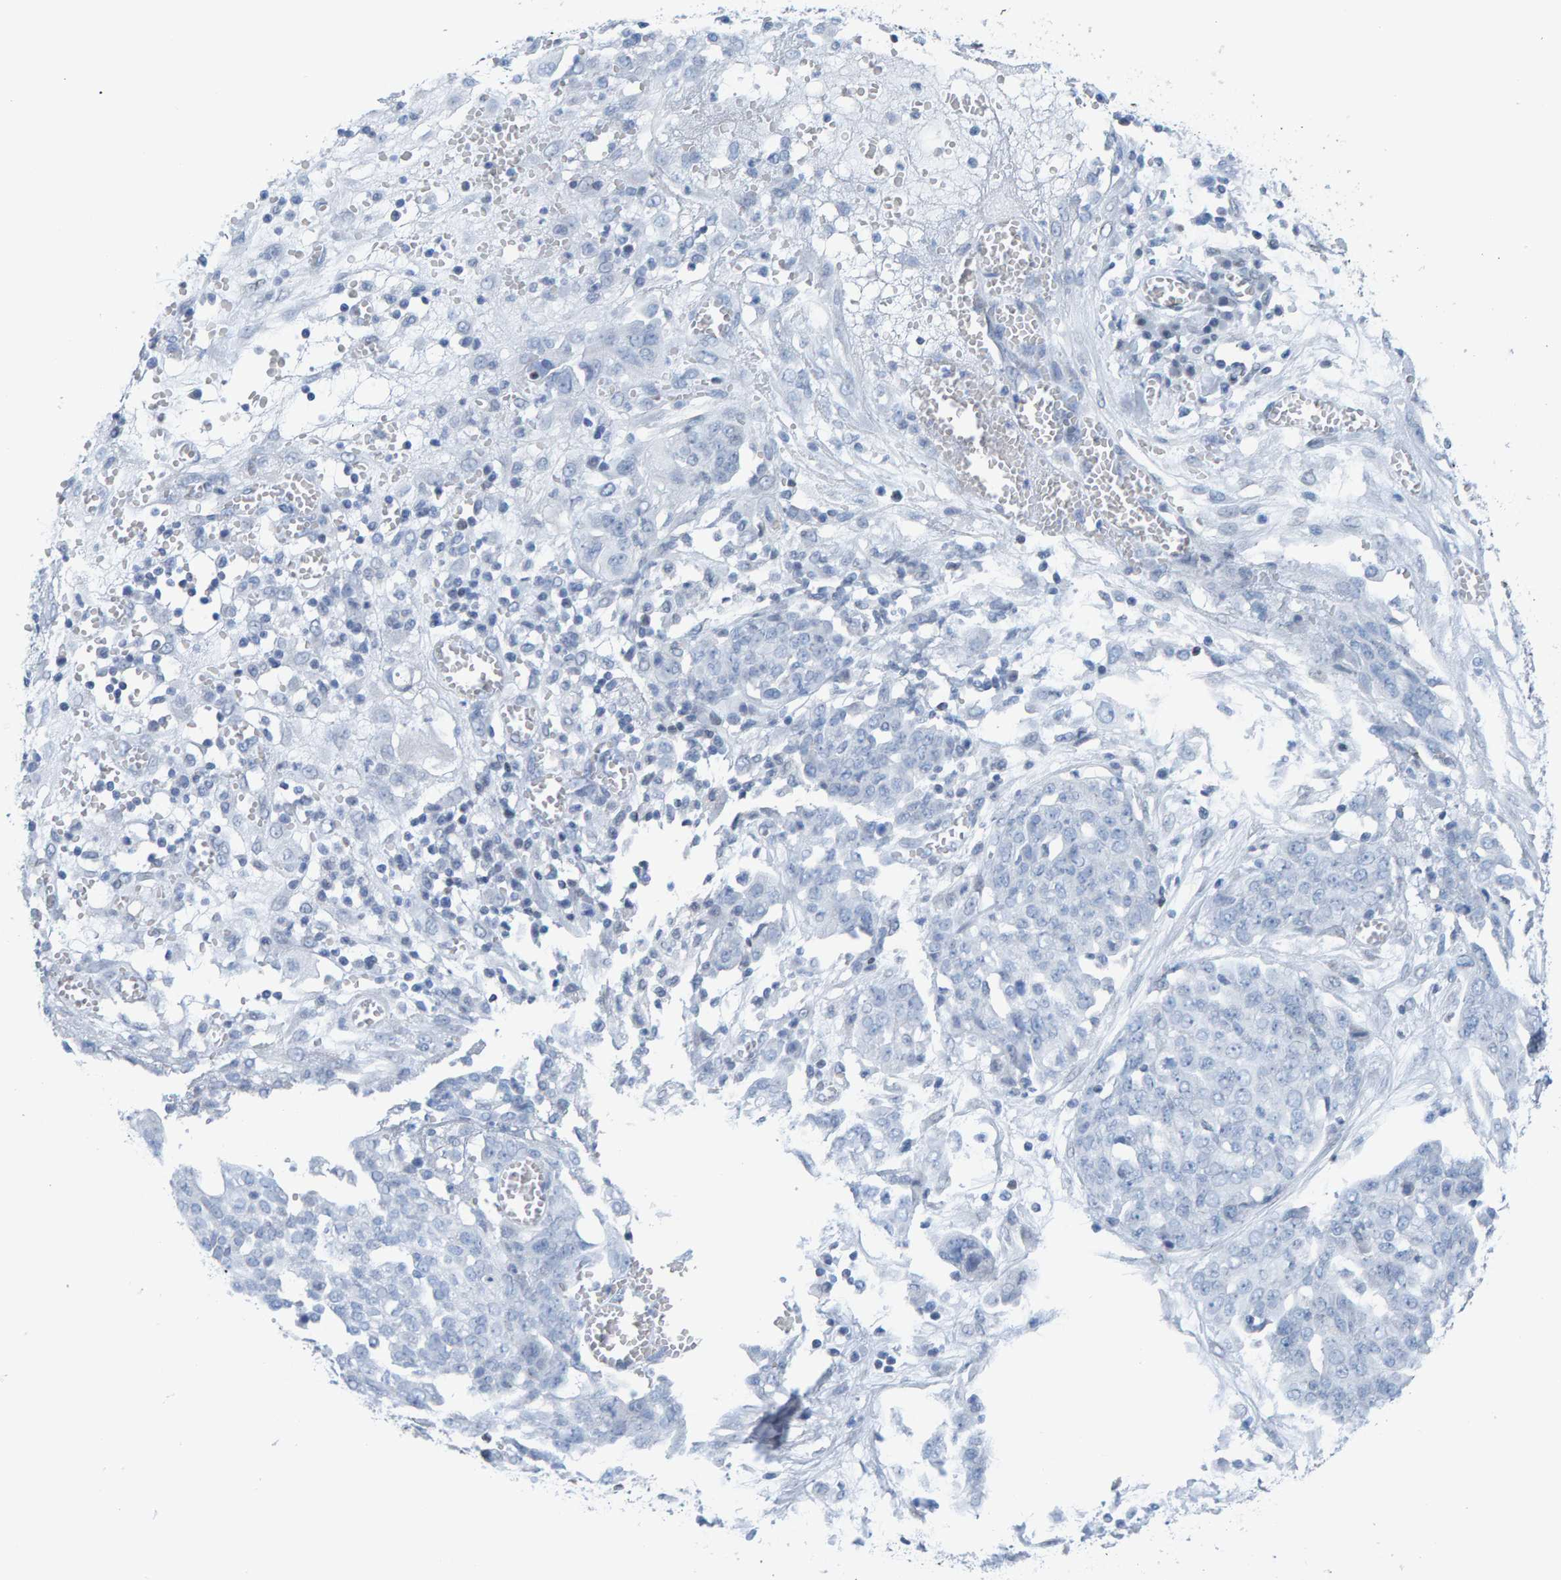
{"staining": {"intensity": "negative", "quantity": "none", "location": "none"}, "tissue": "ovarian cancer", "cell_type": "Tumor cells", "image_type": "cancer", "snomed": [{"axis": "morphology", "description": "Cystadenocarcinoma, serous, NOS"}, {"axis": "topography", "description": "Soft tissue"}, {"axis": "topography", "description": "Ovary"}], "caption": "This histopathology image is of ovarian serous cystadenocarcinoma stained with IHC to label a protein in brown with the nuclei are counter-stained blue. There is no positivity in tumor cells.", "gene": "LMNB2", "patient": {"sex": "female", "age": 57}}